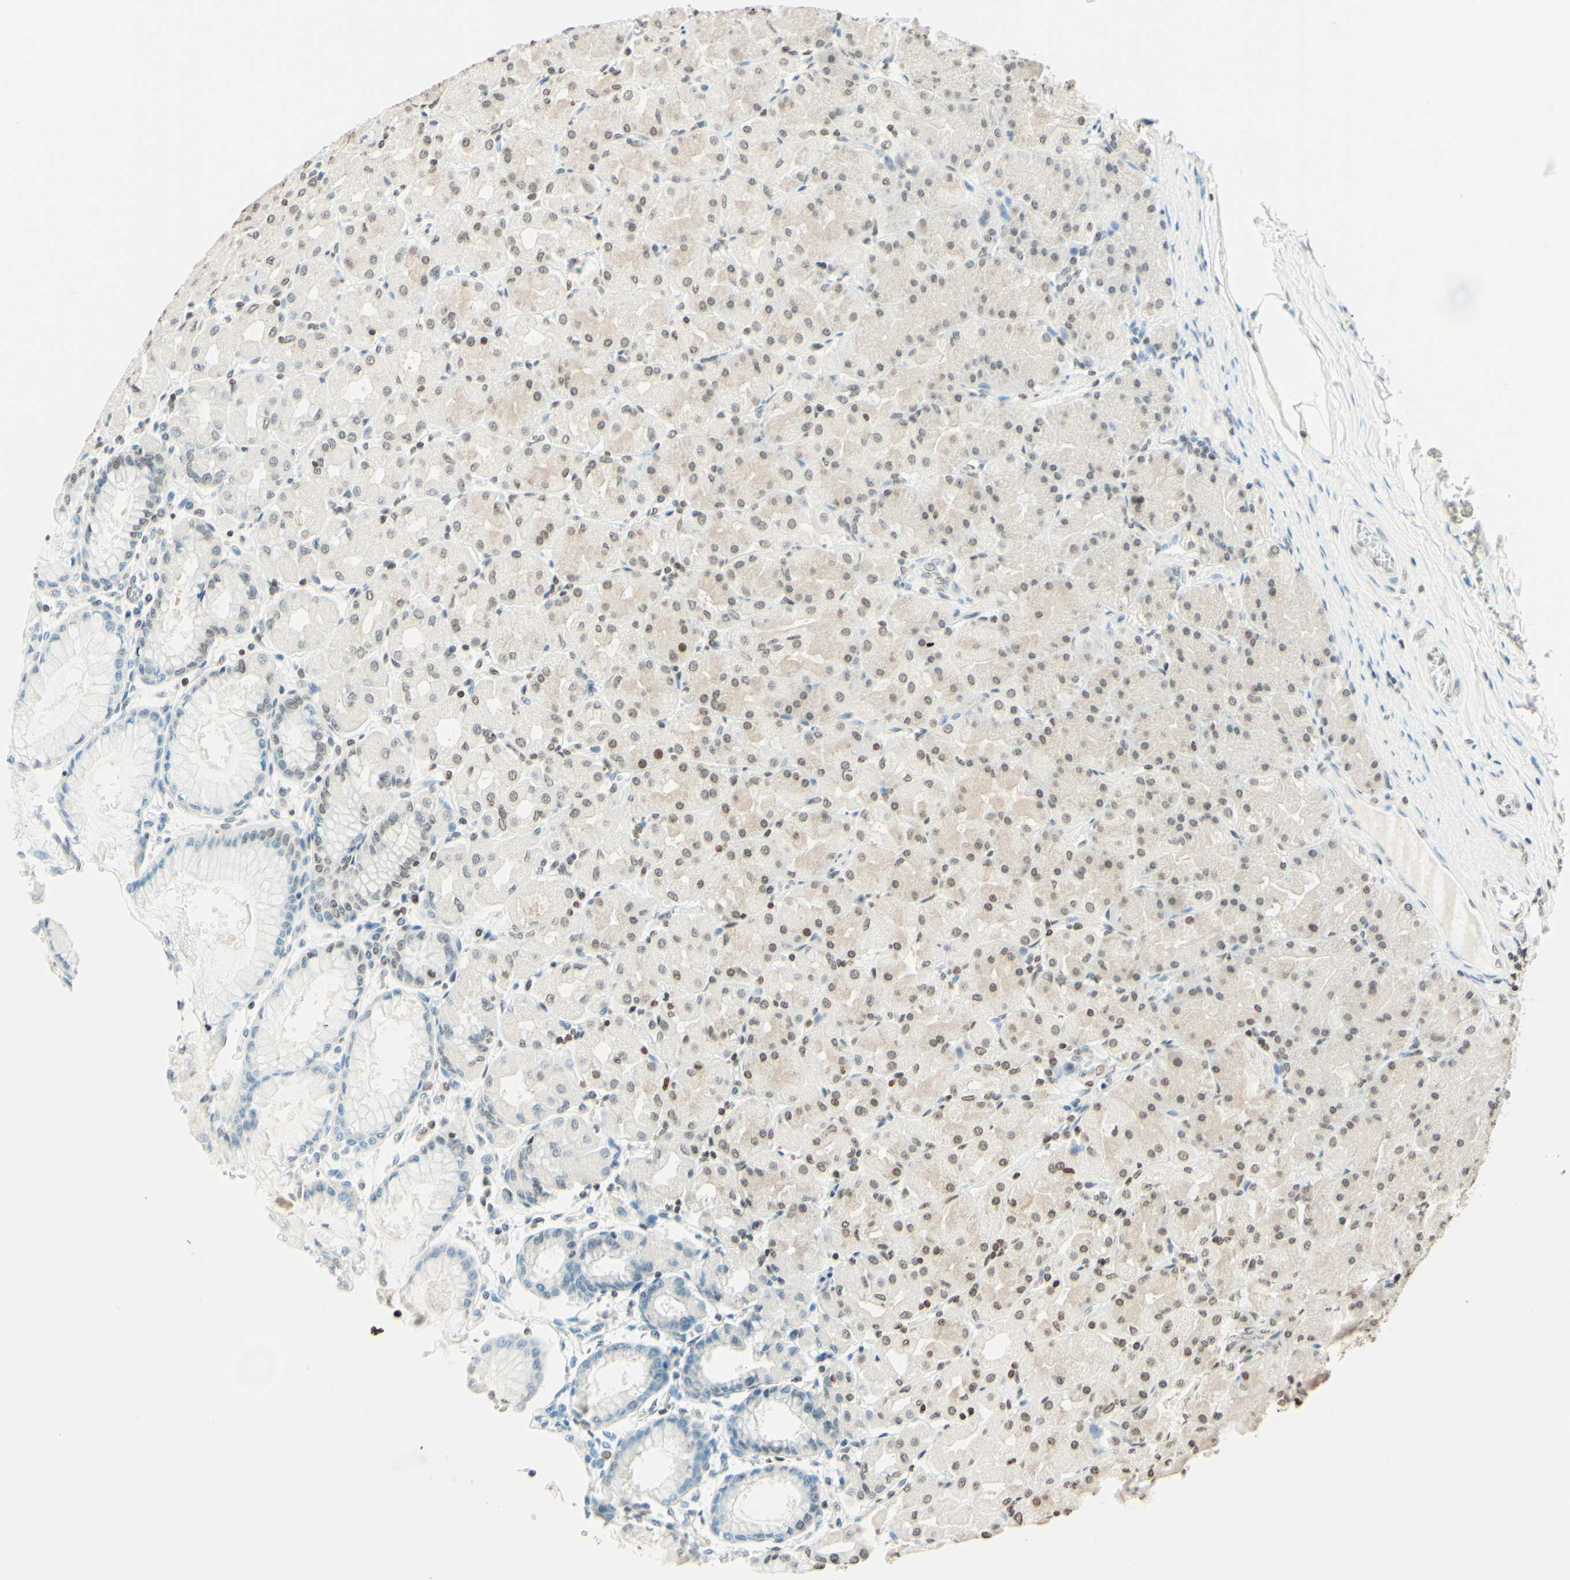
{"staining": {"intensity": "moderate", "quantity": "25%-75%", "location": "nuclear"}, "tissue": "stomach", "cell_type": "Glandular cells", "image_type": "normal", "snomed": [{"axis": "morphology", "description": "Normal tissue, NOS"}, {"axis": "topography", "description": "Stomach, upper"}], "caption": "DAB immunohistochemical staining of unremarkable human stomach displays moderate nuclear protein positivity in about 25%-75% of glandular cells.", "gene": "MSH2", "patient": {"sex": "female", "age": 56}}